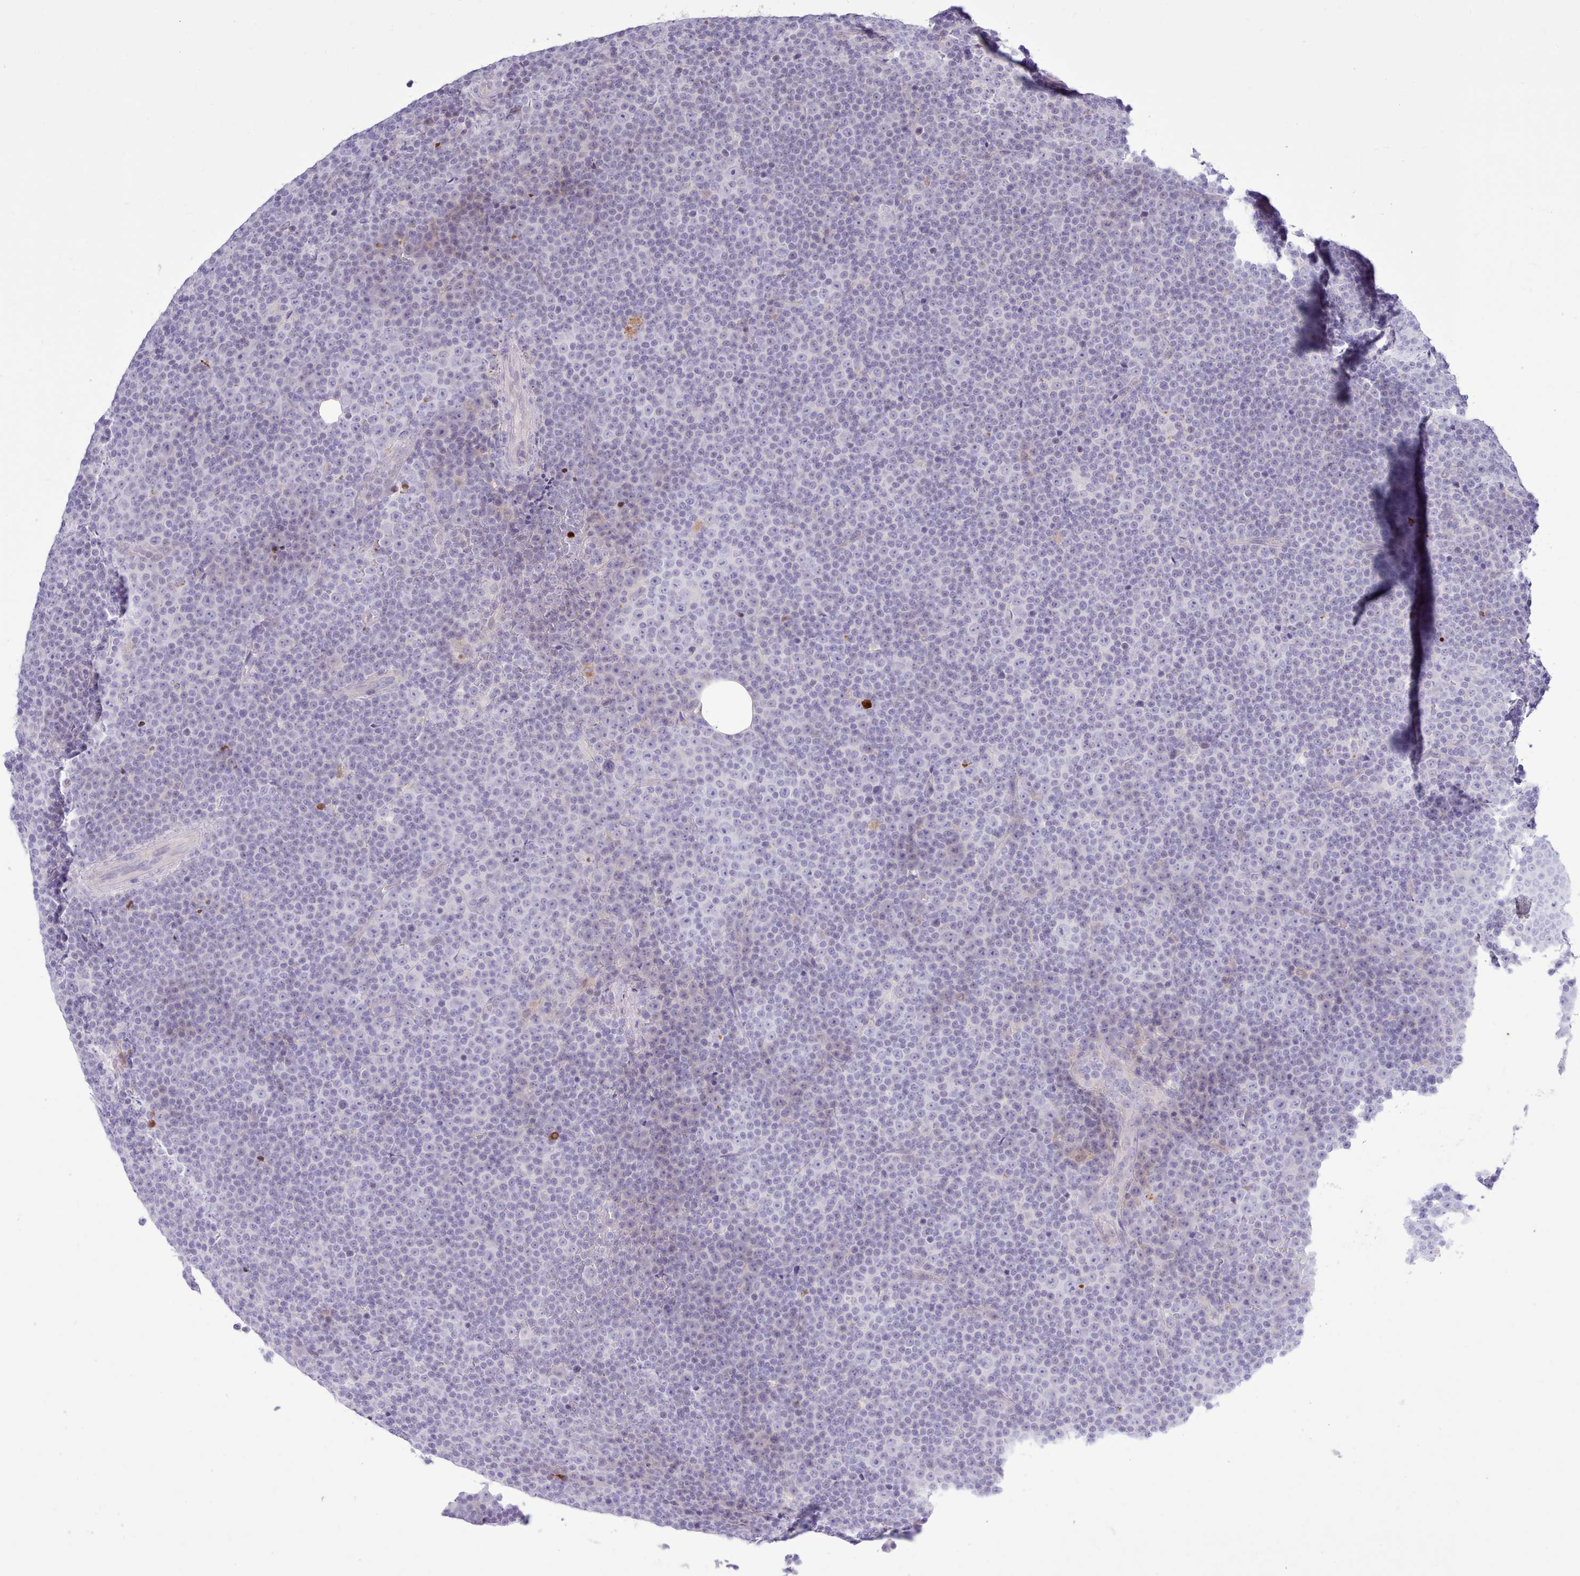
{"staining": {"intensity": "negative", "quantity": "none", "location": "none"}, "tissue": "lymphoma", "cell_type": "Tumor cells", "image_type": "cancer", "snomed": [{"axis": "morphology", "description": "Malignant lymphoma, non-Hodgkin's type, Low grade"}, {"axis": "topography", "description": "Lymph node"}], "caption": "Lymphoma stained for a protein using immunohistochemistry (IHC) shows no positivity tumor cells.", "gene": "SRD5A1", "patient": {"sex": "female", "age": 67}}